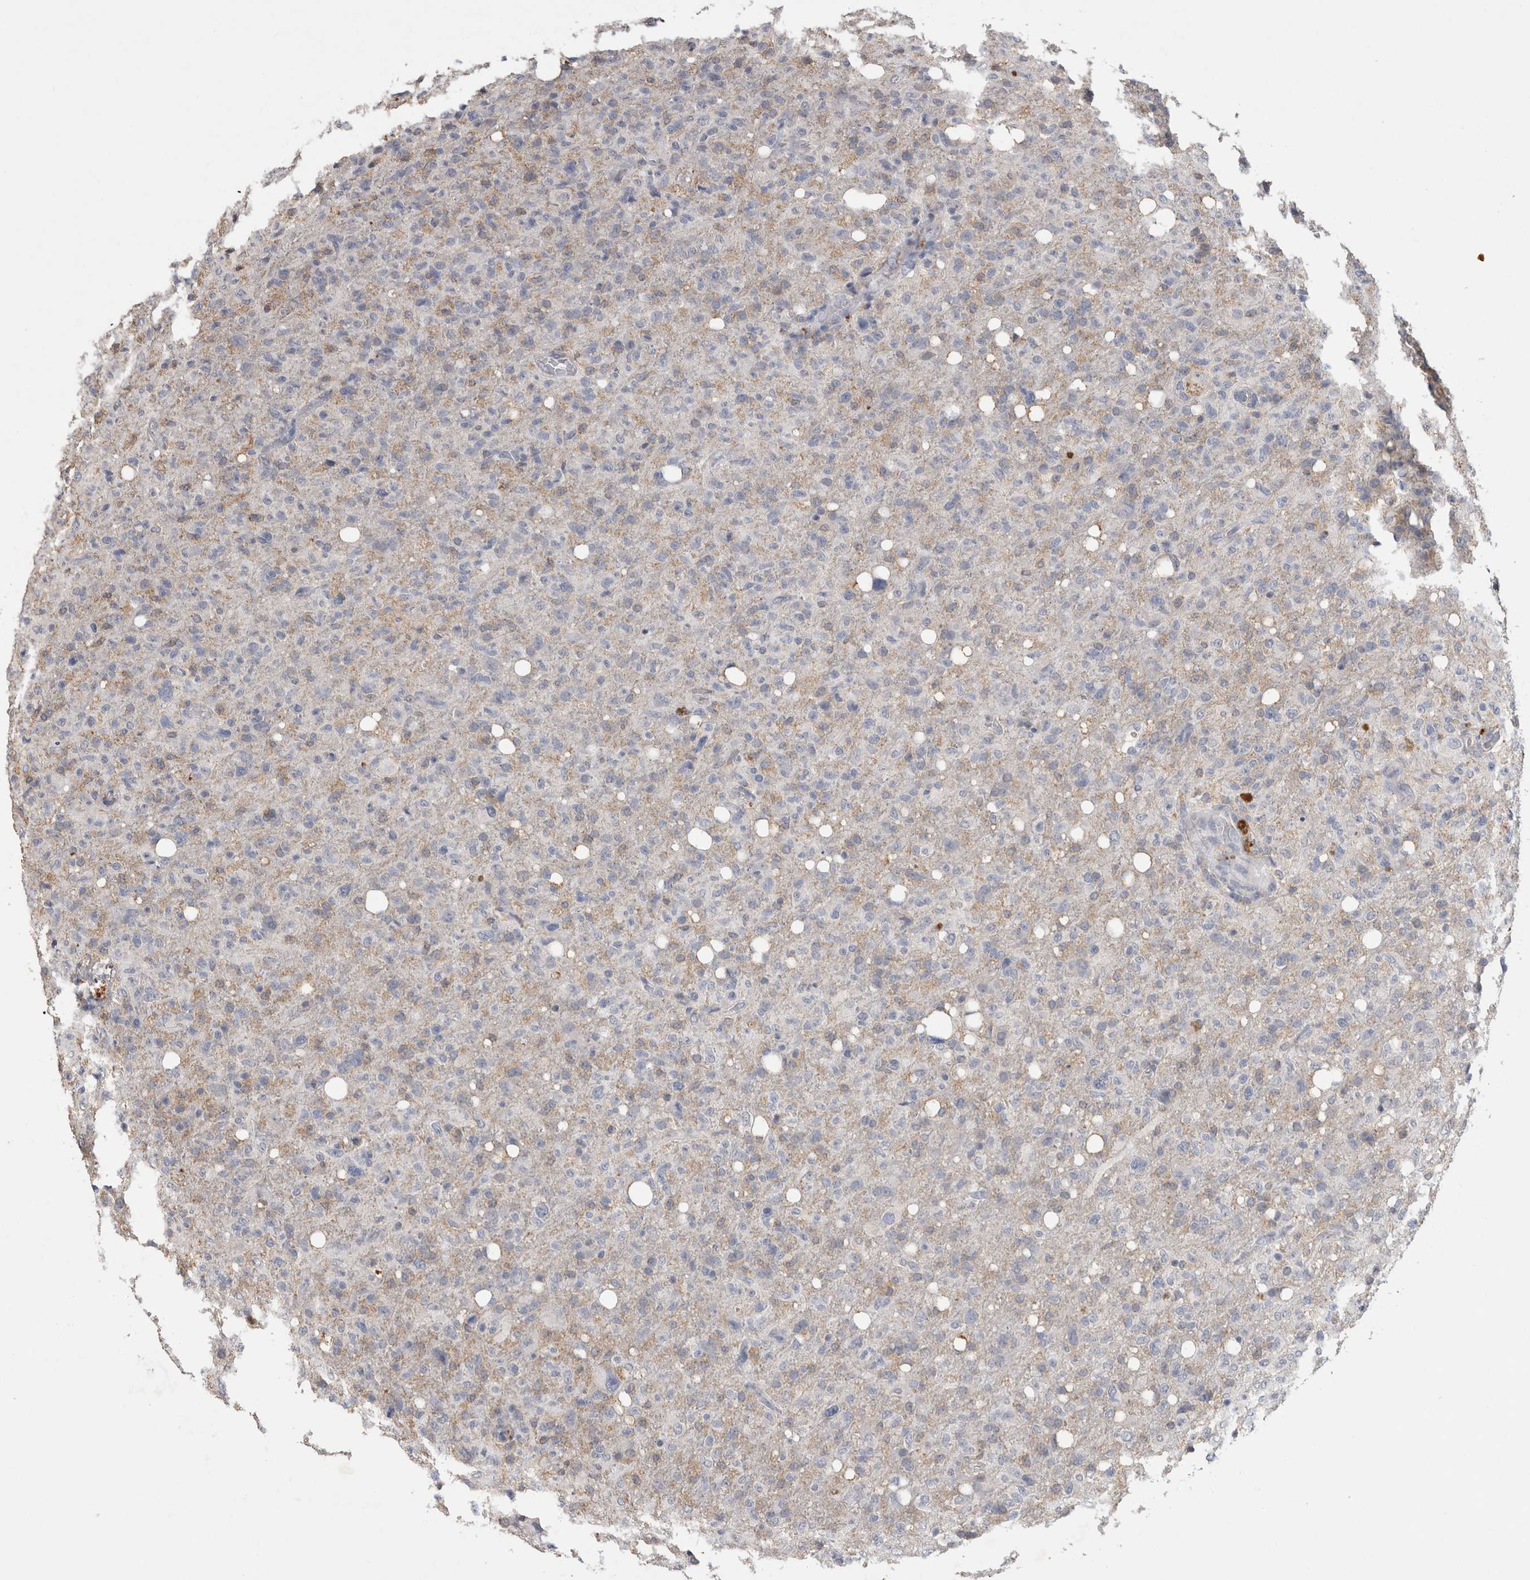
{"staining": {"intensity": "weak", "quantity": "<25%", "location": "cytoplasmic/membranous"}, "tissue": "glioma", "cell_type": "Tumor cells", "image_type": "cancer", "snomed": [{"axis": "morphology", "description": "Glioma, malignant, High grade"}, {"axis": "topography", "description": "Brain"}], "caption": "There is no significant staining in tumor cells of glioma.", "gene": "CNTFR", "patient": {"sex": "female", "age": 57}}